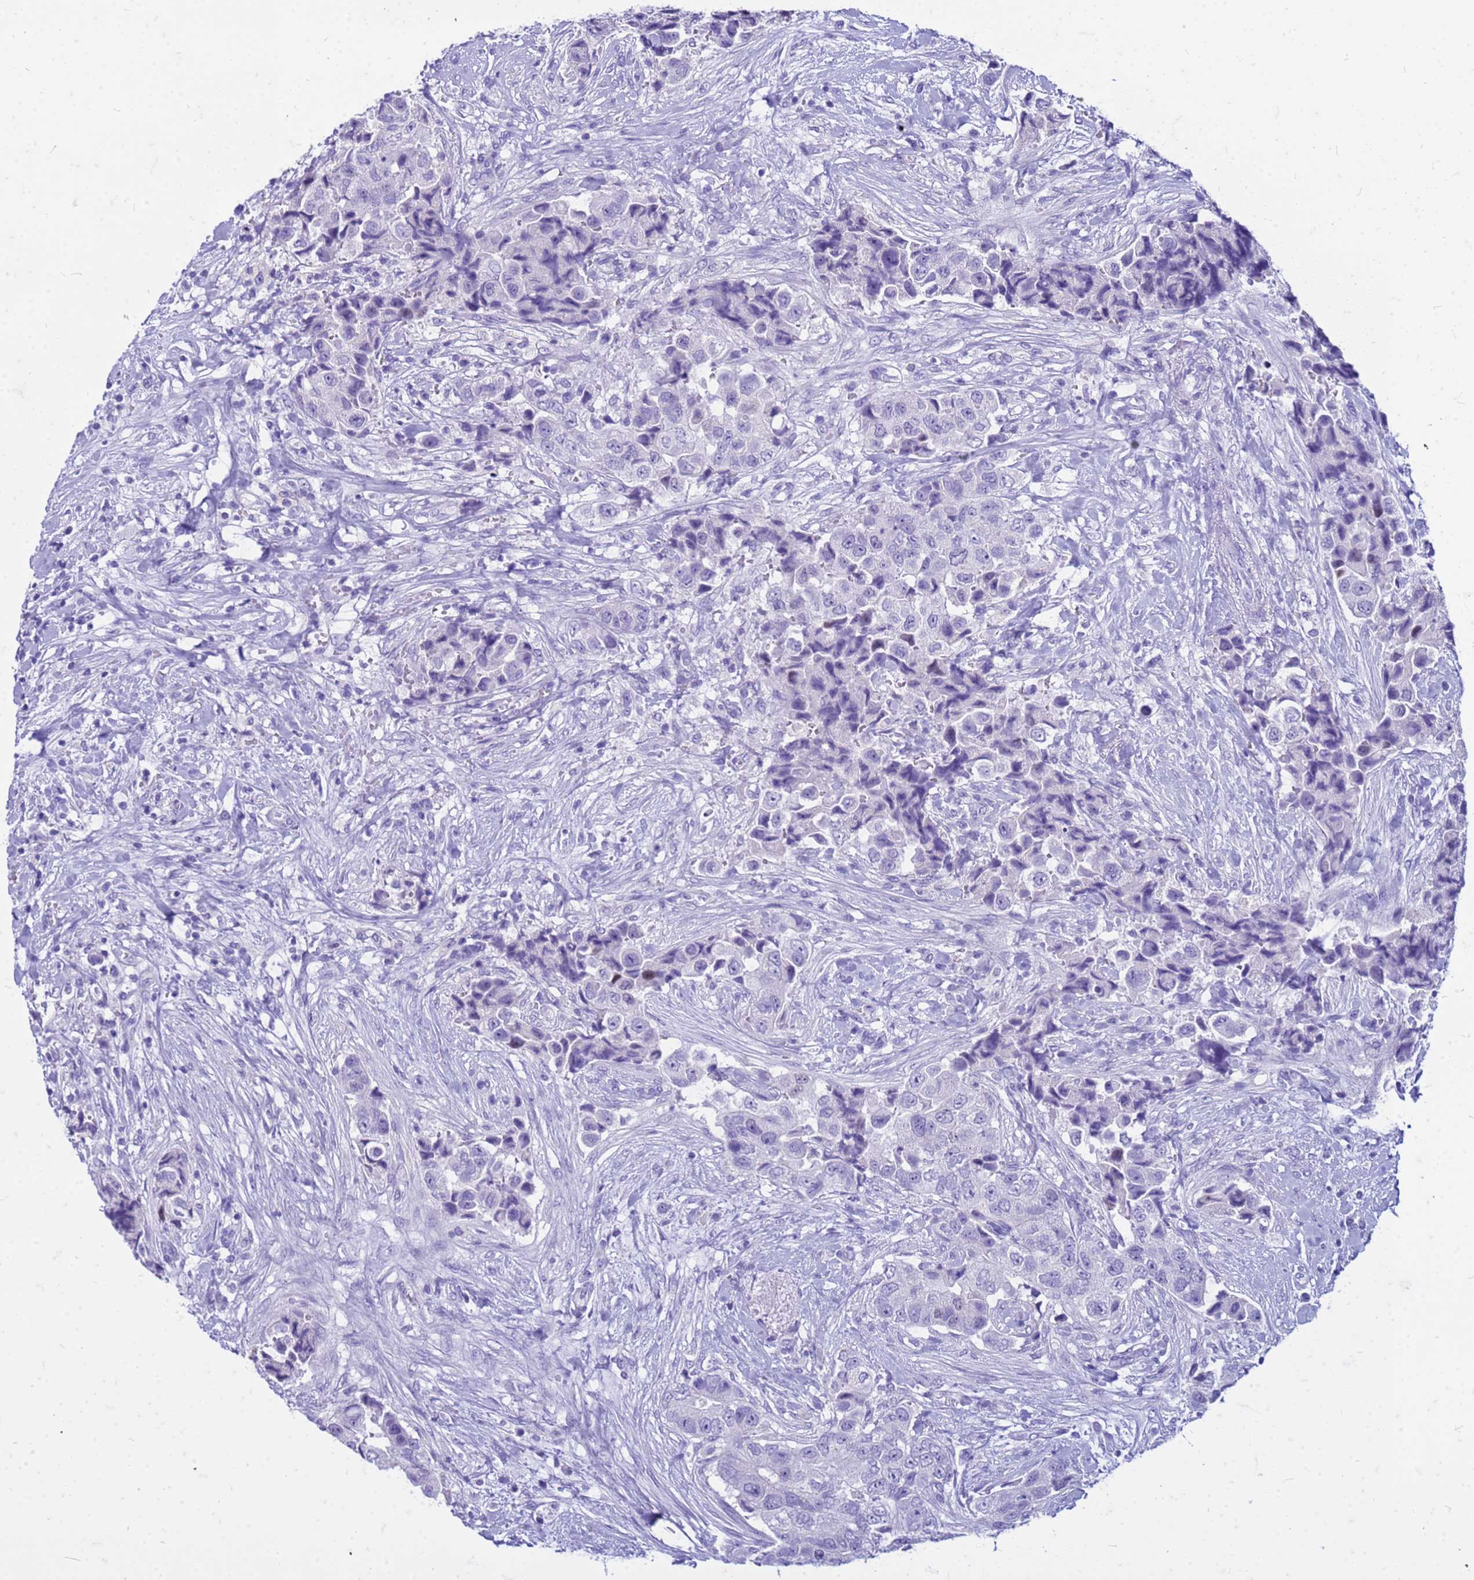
{"staining": {"intensity": "negative", "quantity": "none", "location": "none"}, "tissue": "breast cancer", "cell_type": "Tumor cells", "image_type": "cancer", "snomed": [{"axis": "morphology", "description": "Normal tissue, NOS"}, {"axis": "morphology", "description": "Duct carcinoma"}, {"axis": "topography", "description": "Breast"}], "caption": "This is a photomicrograph of immunohistochemistry (IHC) staining of breast cancer (invasive ductal carcinoma), which shows no expression in tumor cells.", "gene": "CFAP100", "patient": {"sex": "female", "age": 62}}